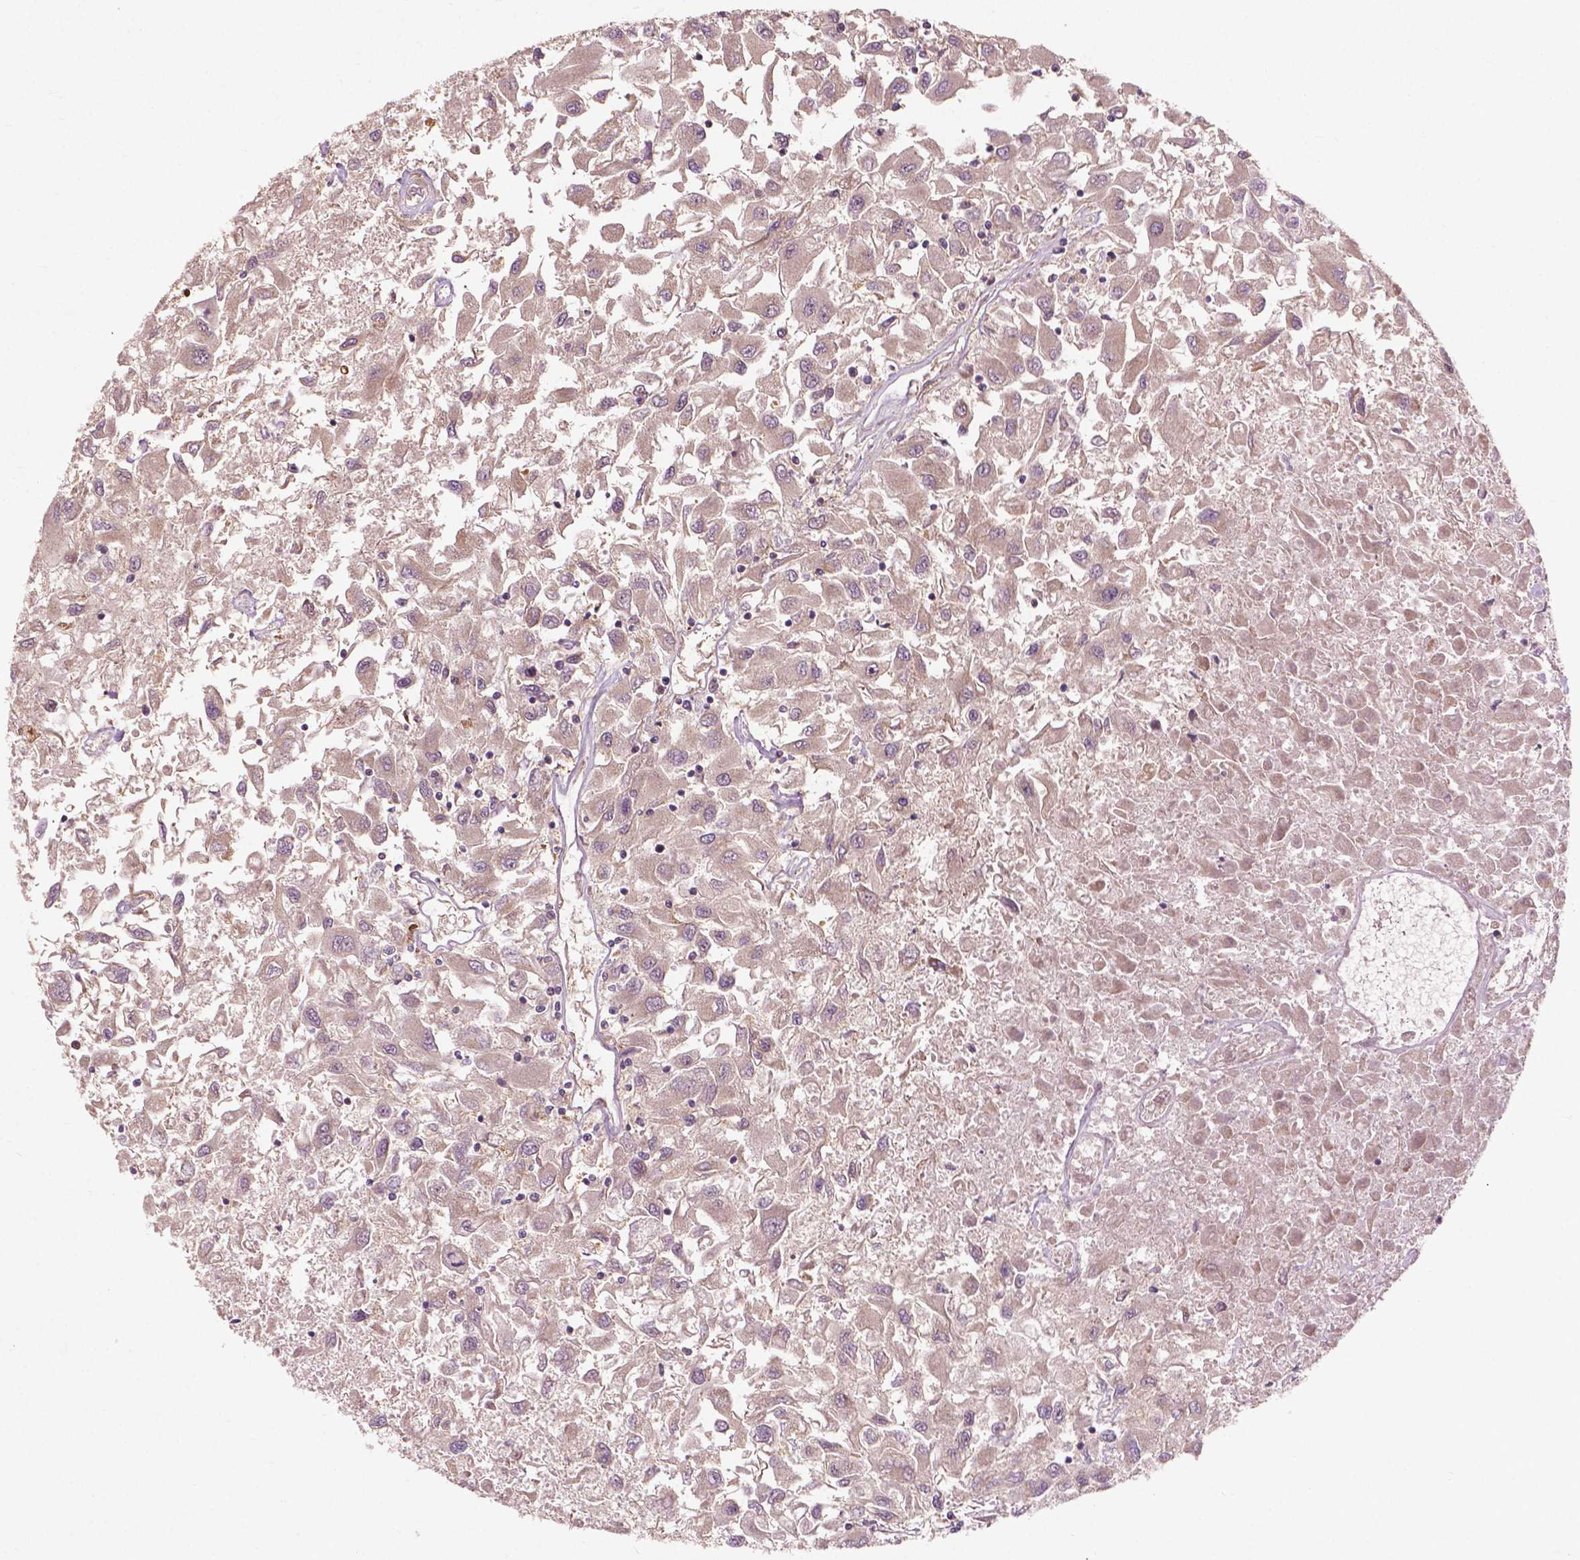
{"staining": {"intensity": "weak", "quantity": ">75%", "location": "cytoplasmic/membranous"}, "tissue": "renal cancer", "cell_type": "Tumor cells", "image_type": "cancer", "snomed": [{"axis": "morphology", "description": "Adenocarcinoma, NOS"}, {"axis": "topography", "description": "Kidney"}], "caption": "A high-resolution photomicrograph shows immunohistochemistry (IHC) staining of renal cancer, which demonstrates weak cytoplasmic/membranous expression in about >75% of tumor cells.", "gene": "B3GALNT2", "patient": {"sex": "female", "age": 76}}